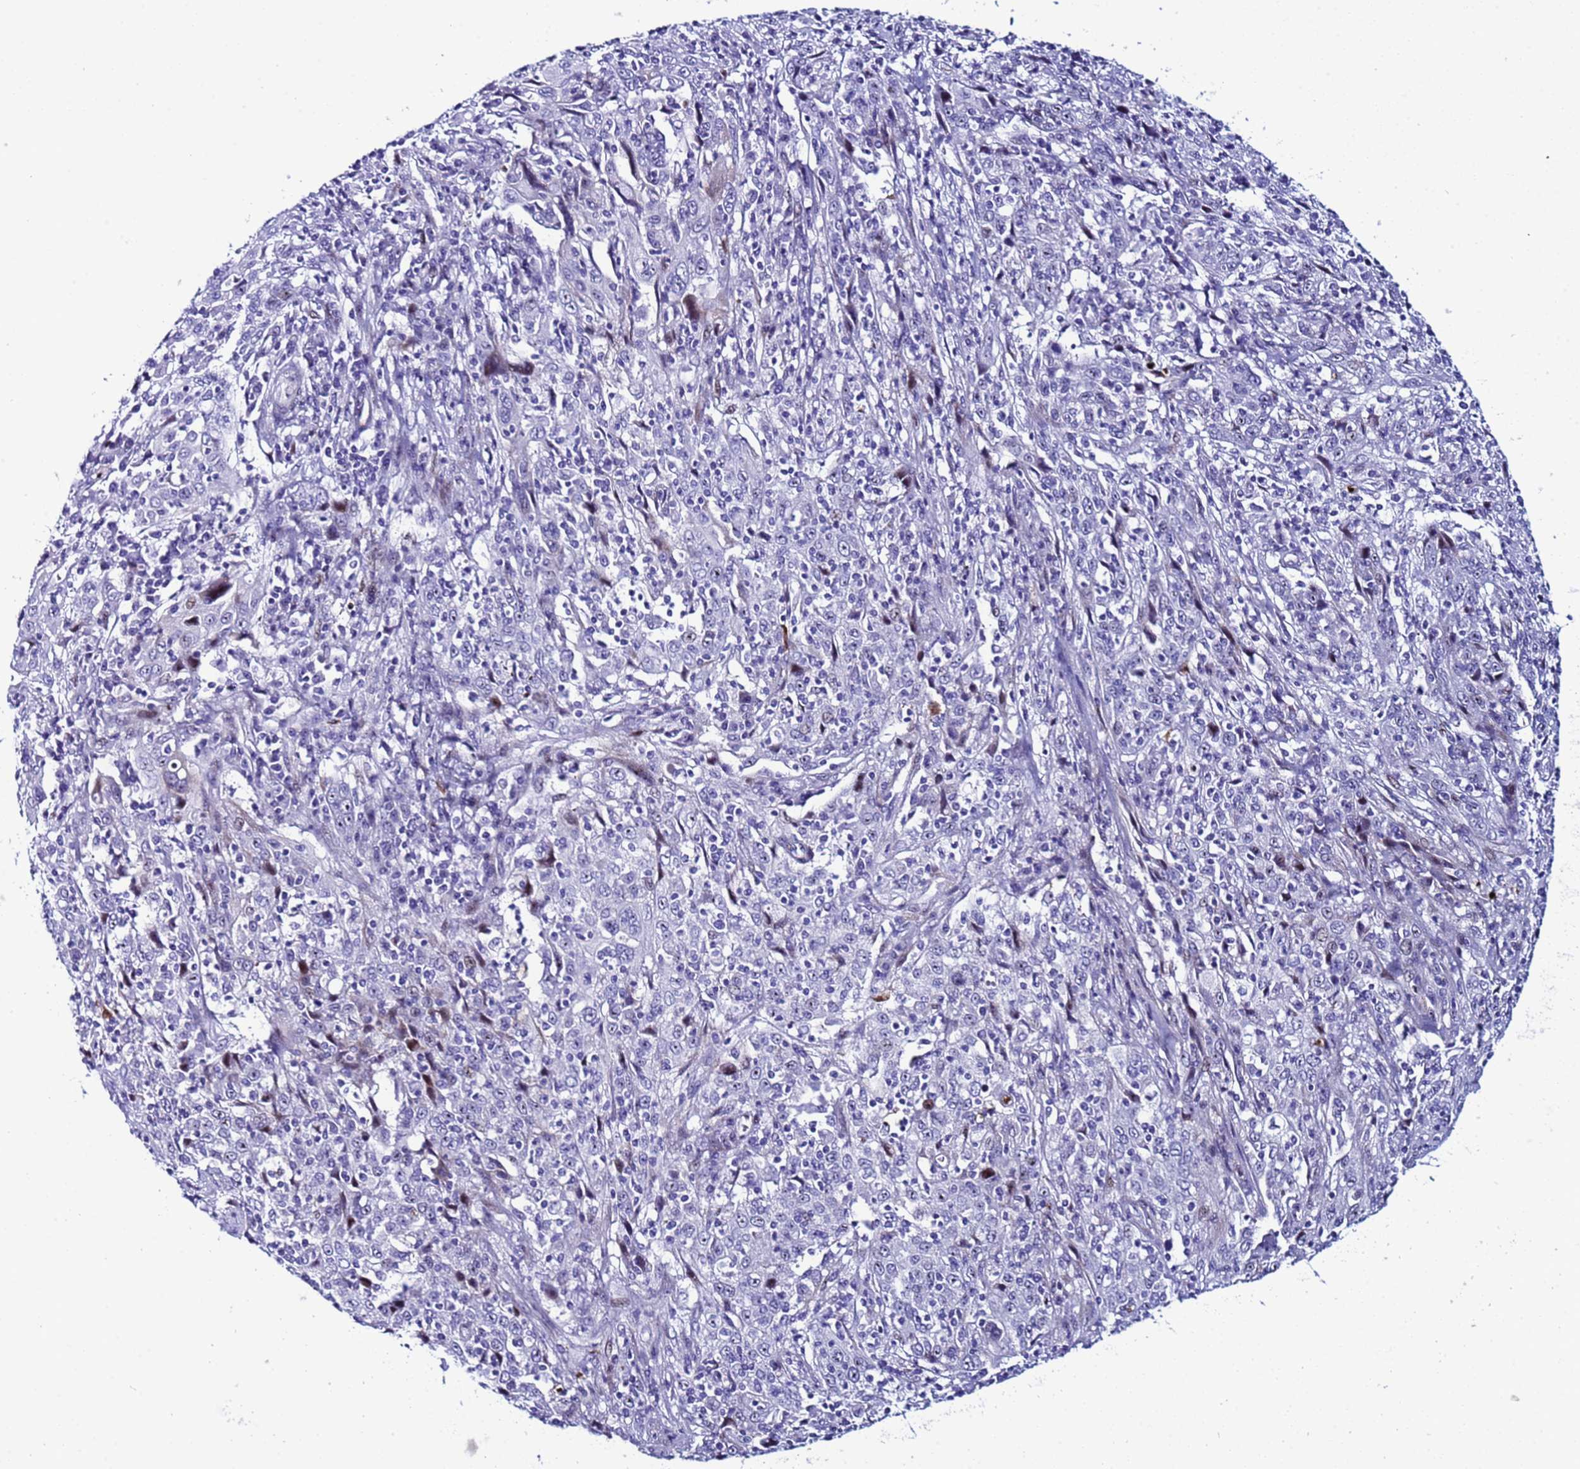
{"staining": {"intensity": "negative", "quantity": "none", "location": "none"}, "tissue": "cervical cancer", "cell_type": "Tumor cells", "image_type": "cancer", "snomed": [{"axis": "morphology", "description": "Squamous cell carcinoma, NOS"}, {"axis": "topography", "description": "Cervix"}], "caption": "An image of human cervical squamous cell carcinoma is negative for staining in tumor cells.", "gene": "POP5", "patient": {"sex": "female", "age": 46}}